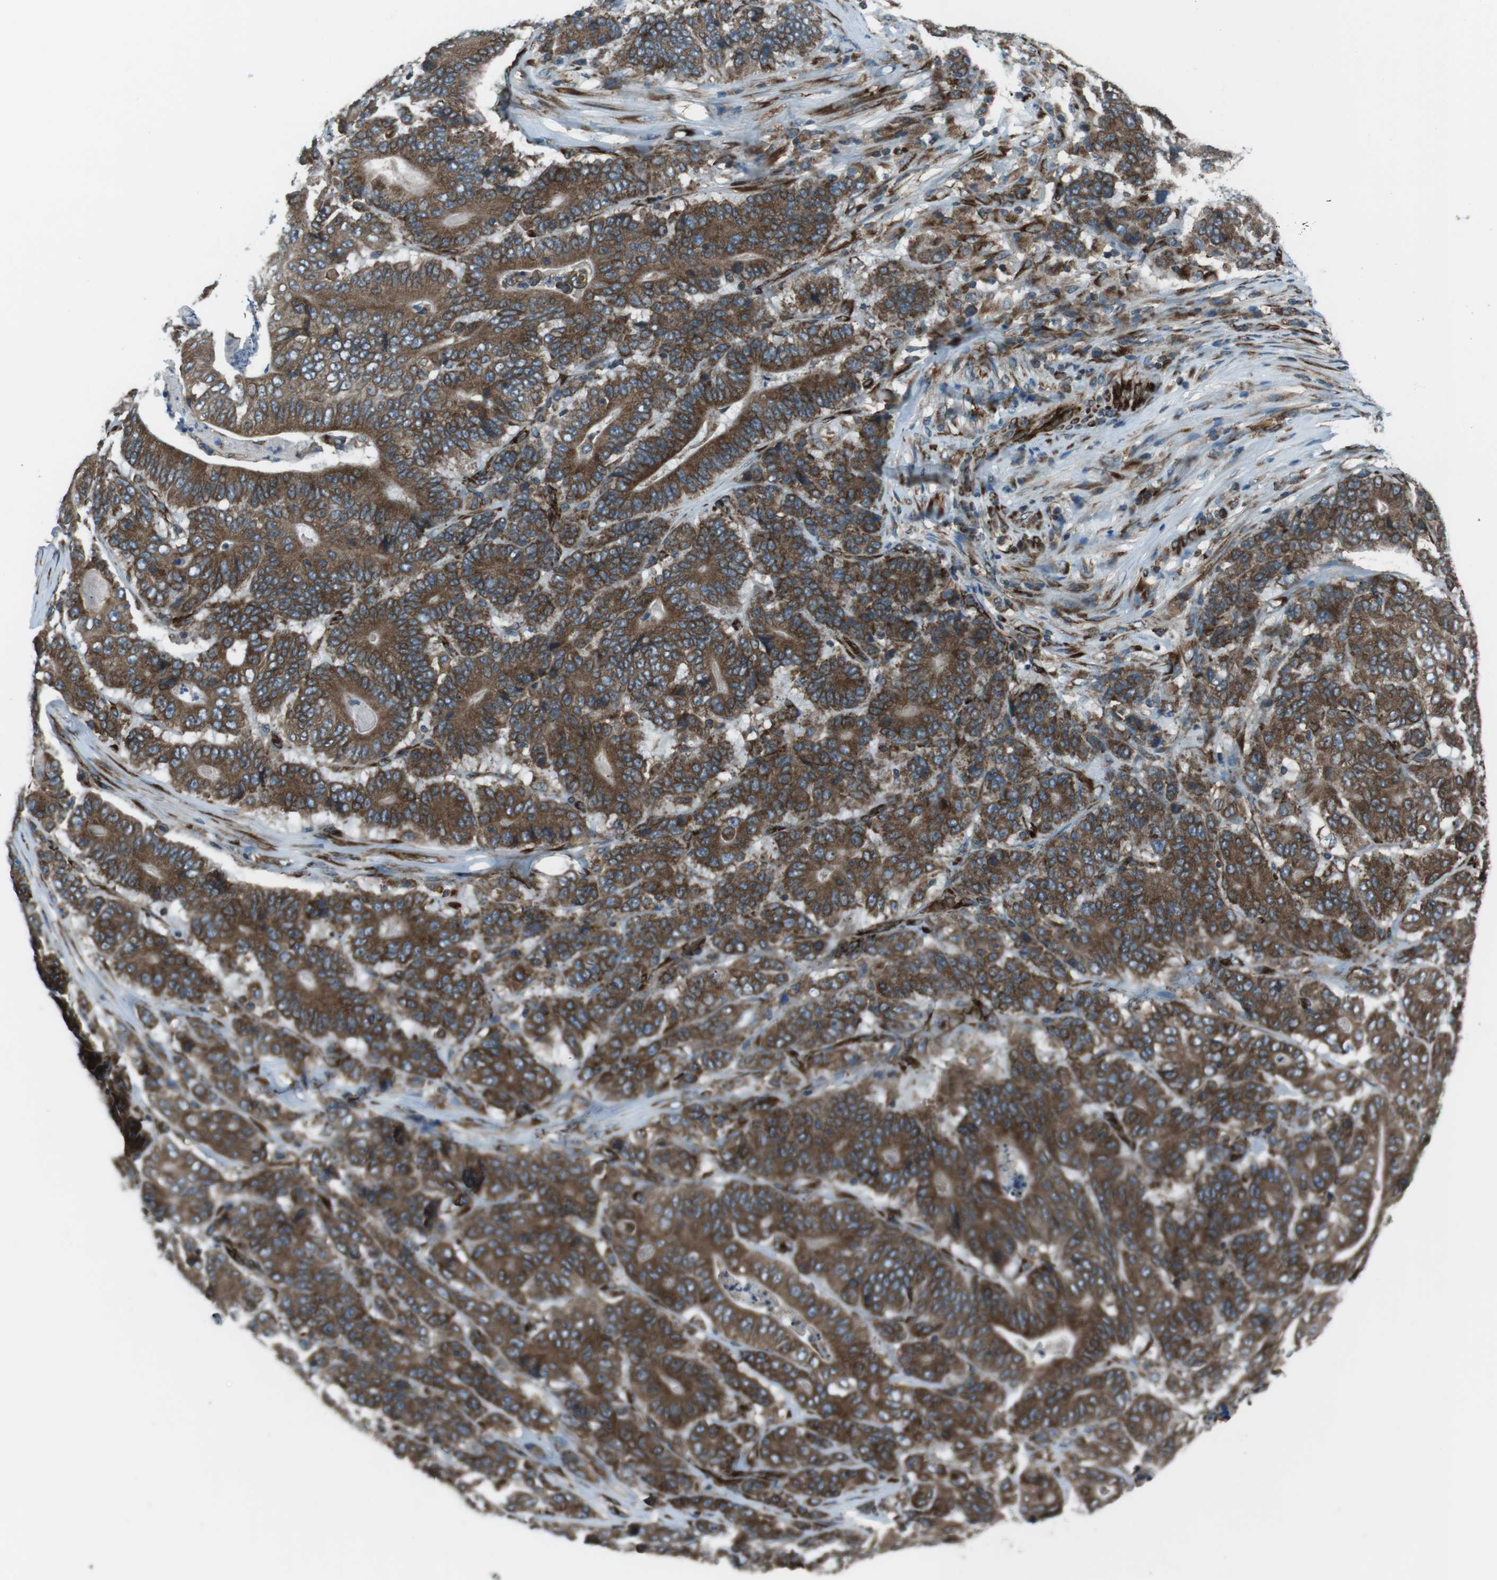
{"staining": {"intensity": "strong", "quantity": ">75%", "location": "cytoplasmic/membranous"}, "tissue": "stomach cancer", "cell_type": "Tumor cells", "image_type": "cancer", "snomed": [{"axis": "morphology", "description": "Adenocarcinoma, NOS"}, {"axis": "topography", "description": "Stomach"}], "caption": "Stomach cancer stained for a protein (brown) reveals strong cytoplasmic/membranous positive expression in approximately >75% of tumor cells.", "gene": "KTN1", "patient": {"sex": "female", "age": 73}}